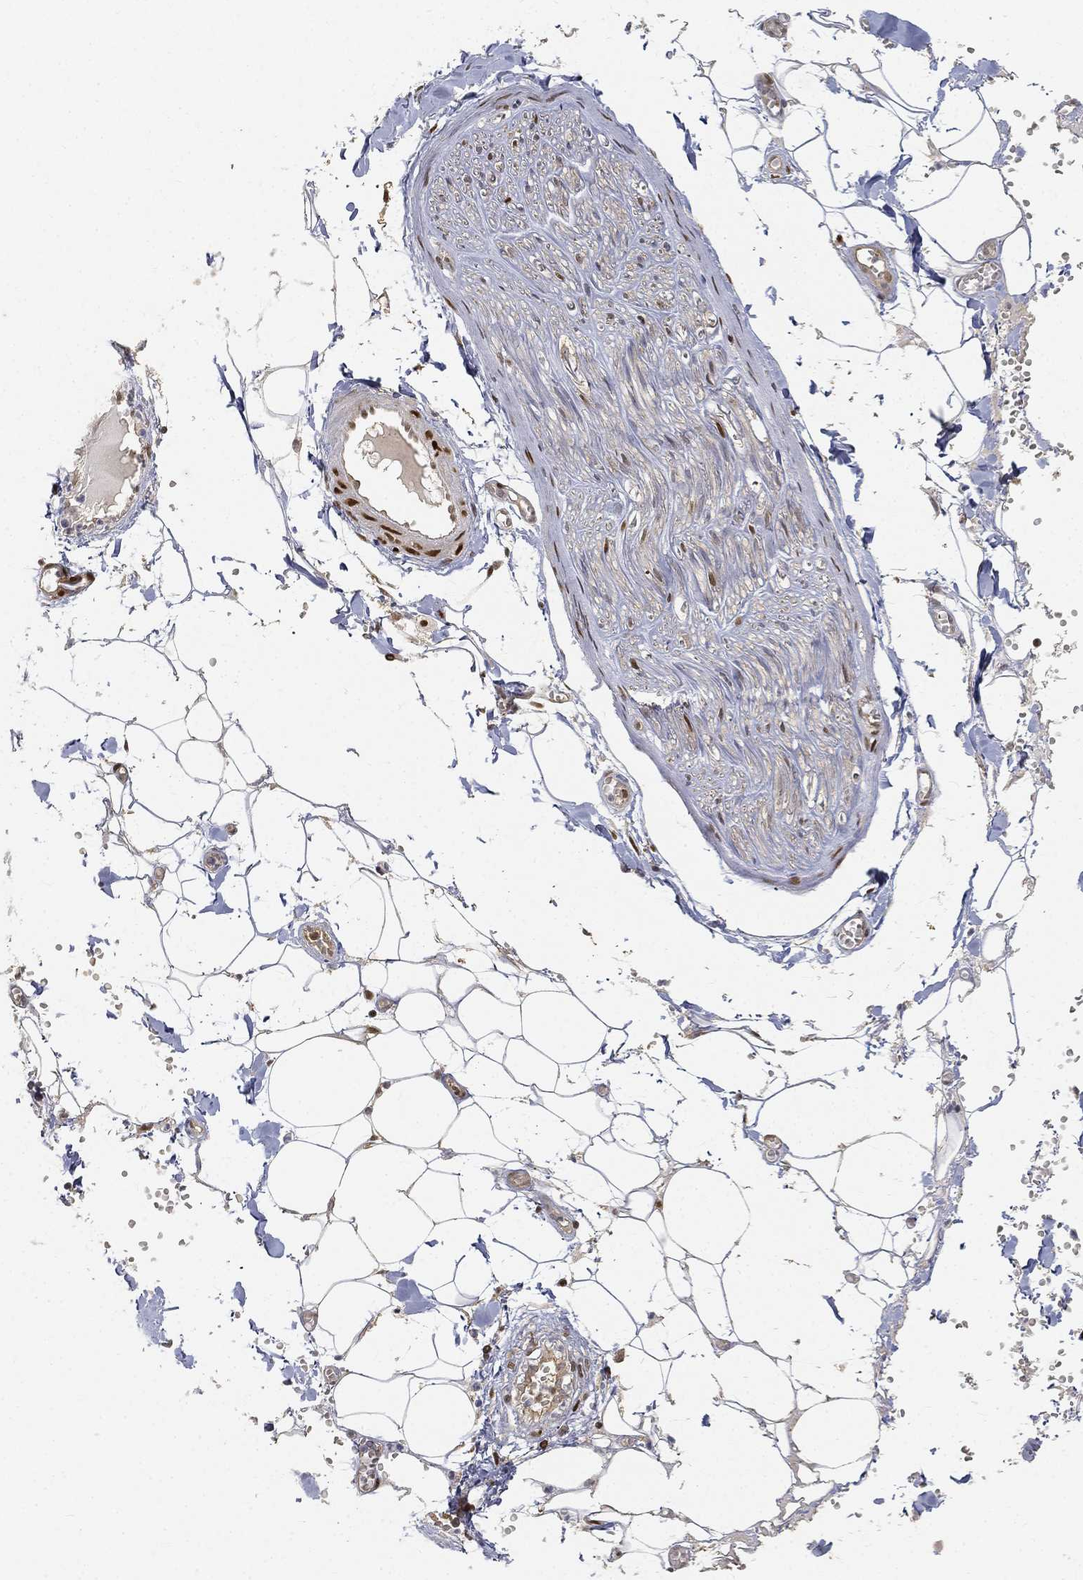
{"staining": {"intensity": "negative", "quantity": "none", "location": "none"}, "tissue": "adipose tissue", "cell_type": "Adipocytes", "image_type": "normal", "snomed": [{"axis": "morphology", "description": "Normal tissue, NOS"}, {"axis": "morphology", "description": "Squamous cell carcinoma, NOS"}, {"axis": "topography", "description": "Cartilage tissue"}, {"axis": "topography", "description": "Lung"}], "caption": "Adipocytes show no significant protein positivity in unremarkable adipose tissue. The staining was performed using DAB to visualize the protein expression in brown, while the nuclei were stained in blue with hematoxylin (Magnification: 20x).", "gene": "CRTC3", "patient": {"sex": "male", "age": 66}}